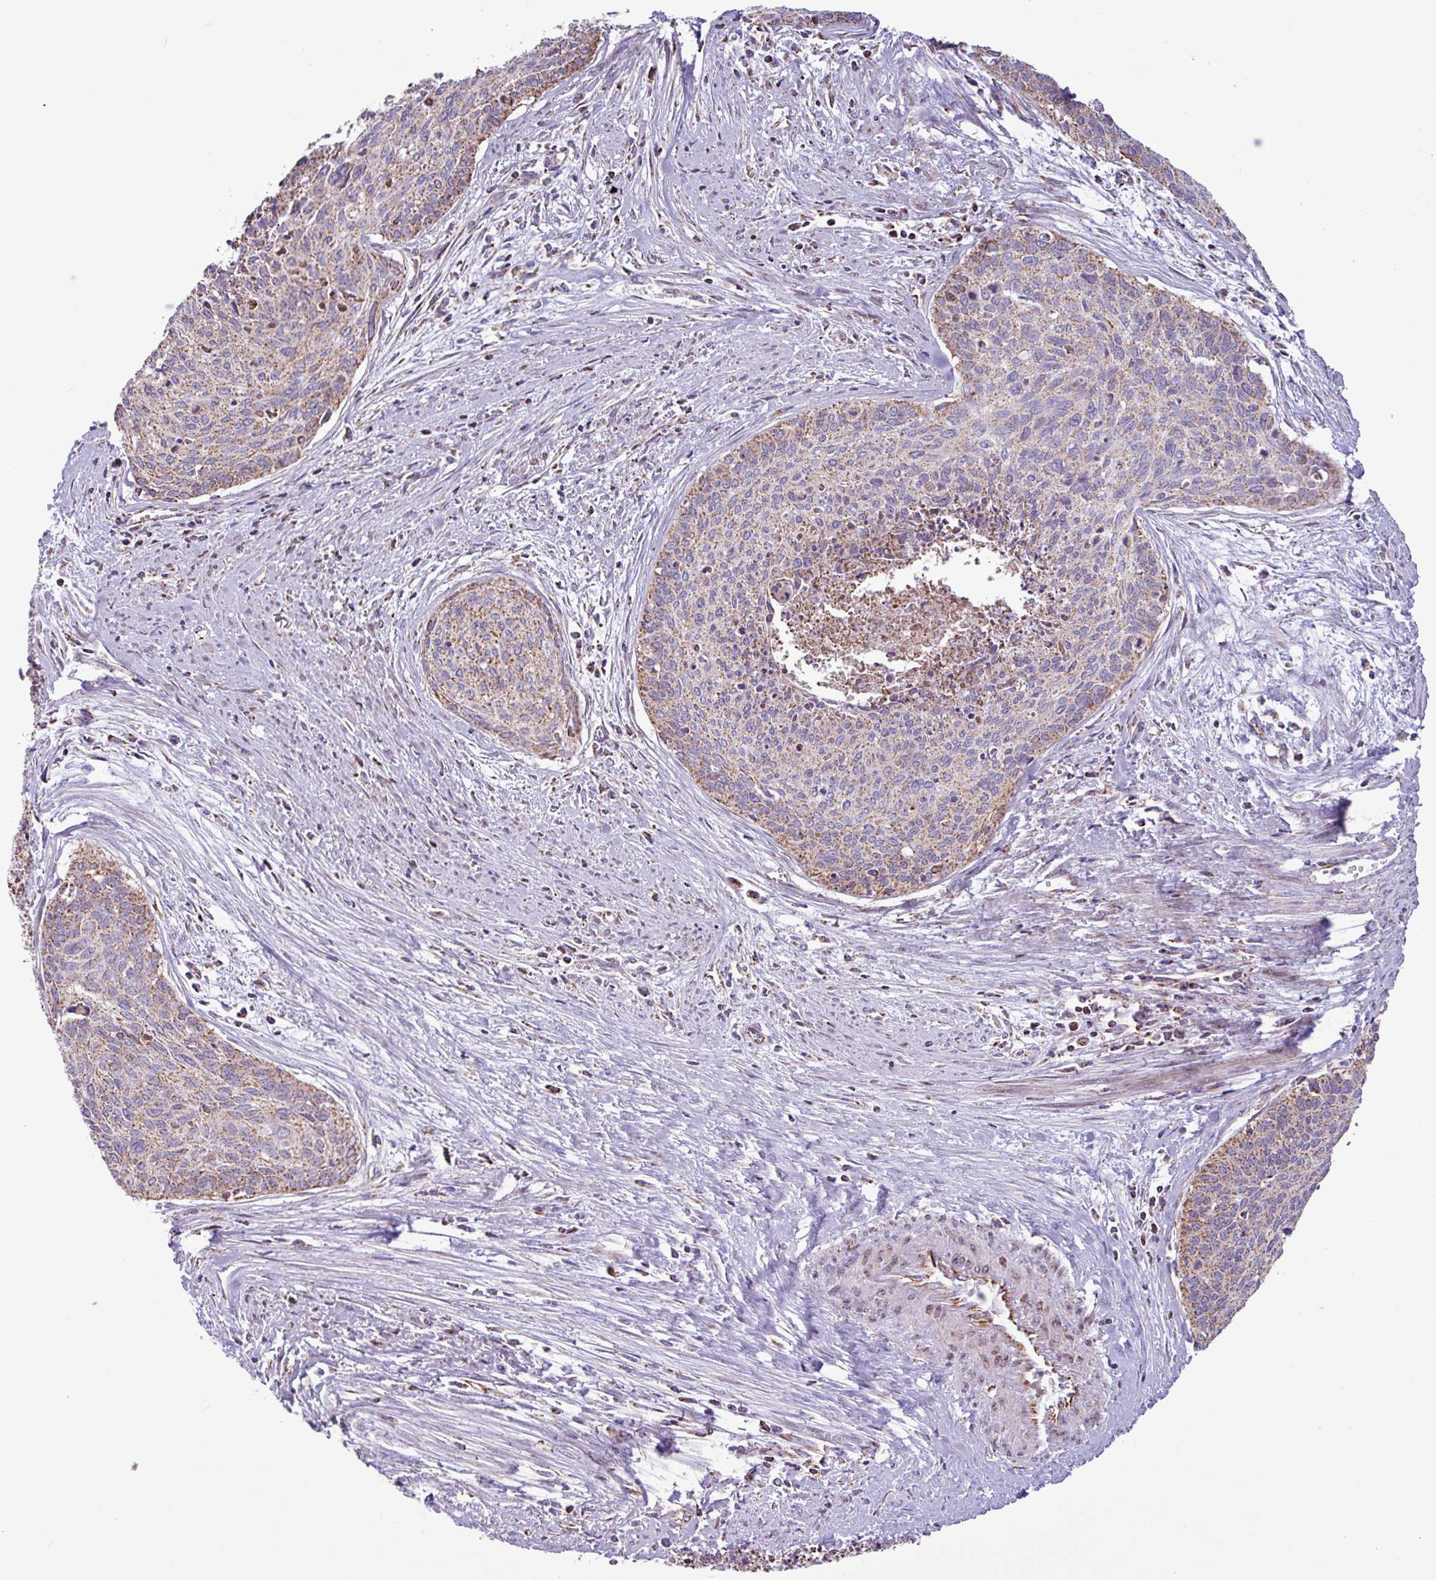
{"staining": {"intensity": "moderate", "quantity": "25%-75%", "location": "cytoplasmic/membranous"}, "tissue": "cervical cancer", "cell_type": "Tumor cells", "image_type": "cancer", "snomed": [{"axis": "morphology", "description": "Squamous cell carcinoma, NOS"}, {"axis": "topography", "description": "Cervix"}], "caption": "The photomicrograph exhibits a brown stain indicating the presence of a protein in the cytoplasmic/membranous of tumor cells in cervical cancer. (Brightfield microscopy of DAB IHC at high magnification).", "gene": "RTL3", "patient": {"sex": "female", "age": 55}}